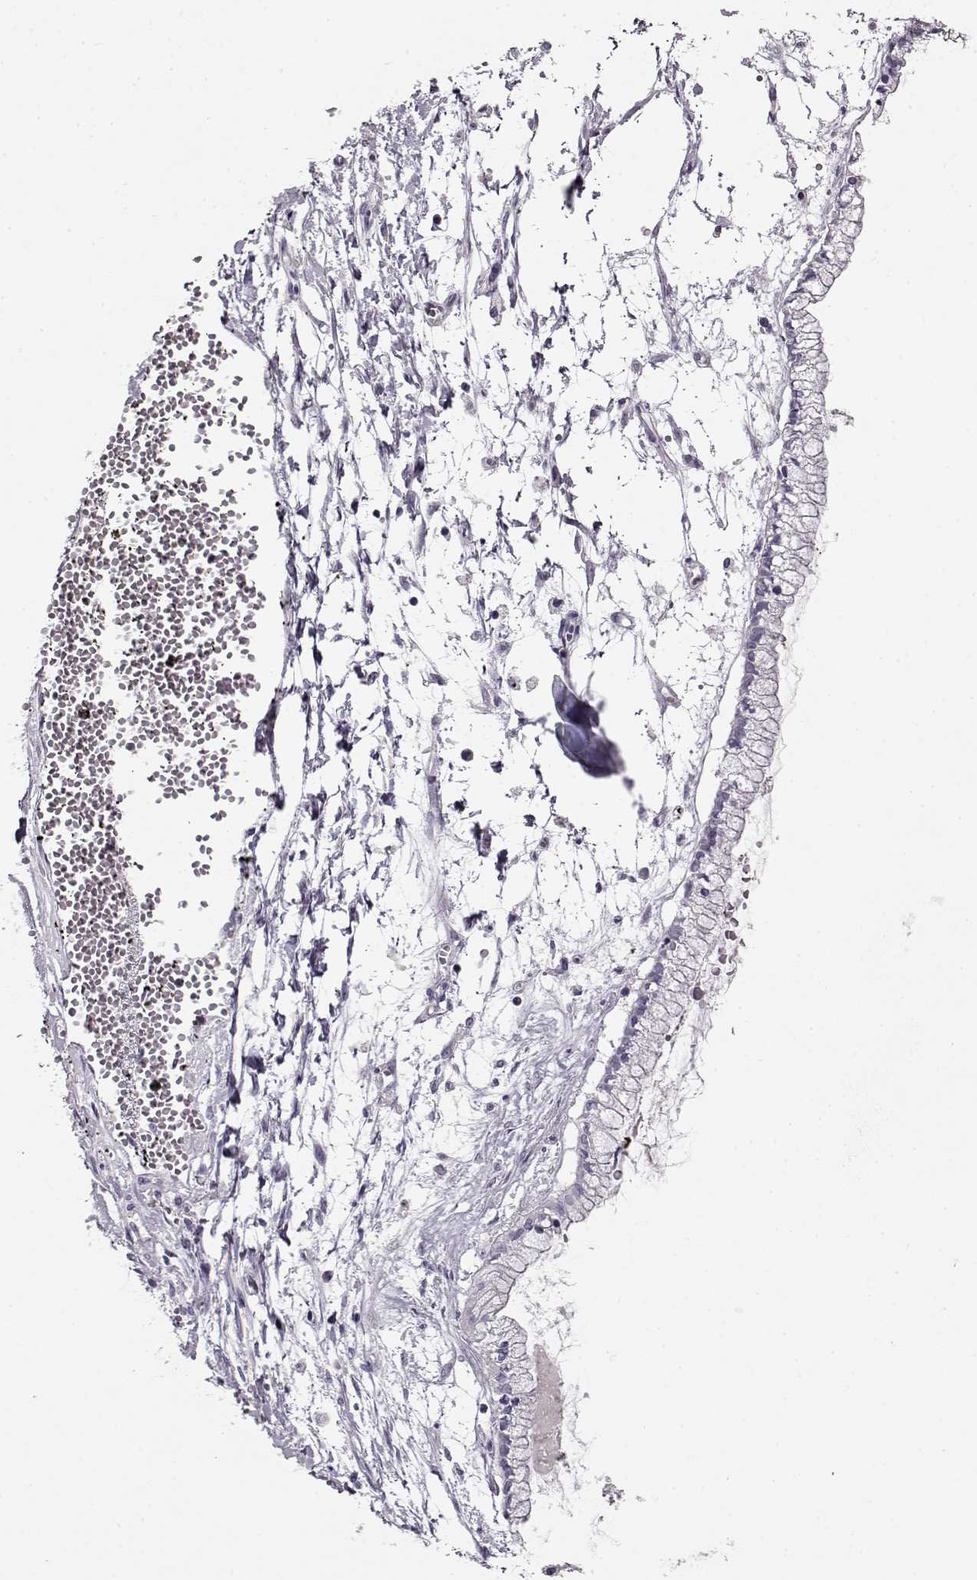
{"staining": {"intensity": "negative", "quantity": "none", "location": "none"}, "tissue": "ovarian cancer", "cell_type": "Tumor cells", "image_type": "cancer", "snomed": [{"axis": "morphology", "description": "Cystadenocarcinoma, mucinous, NOS"}, {"axis": "topography", "description": "Ovary"}], "caption": "High power microscopy image of an immunohistochemistry (IHC) photomicrograph of ovarian cancer, revealing no significant positivity in tumor cells. The staining is performed using DAB (3,3'-diaminobenzidine) brown chromogen with nuclei counter-stained in using hematoxylin.", "gene": "RP1L1", "patient": {"sex": "female", "age": 67}}